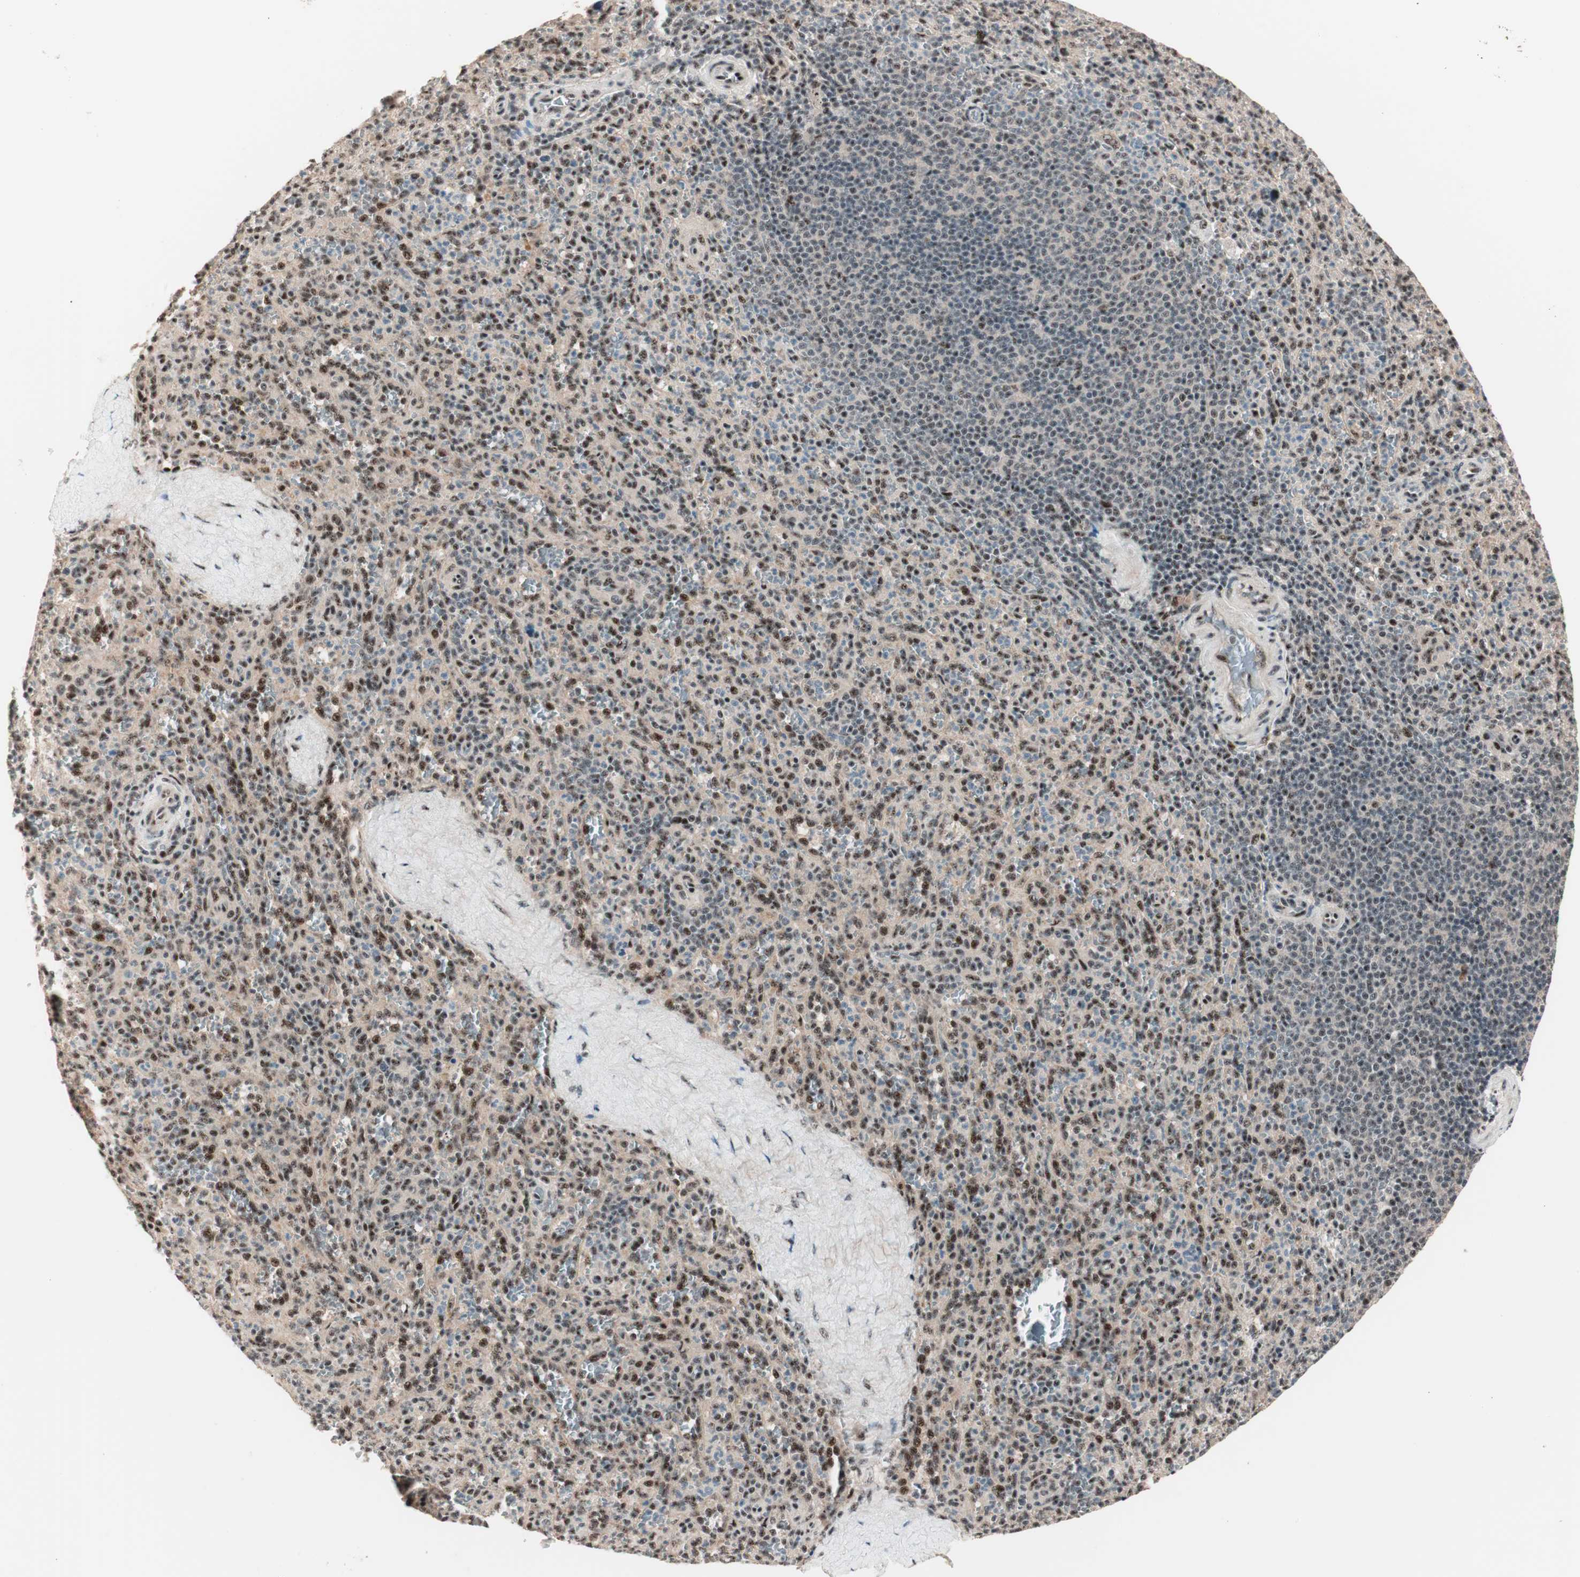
{"staining": {"intensity": "strong", "quantity": "25%-75%", "location": "nuclear"}, "tissue": "spleen", "cell_type": "Cells in red pulp", "image_type": "normal", "snomed": [{"axis": "morphology", "description": "Normal tissue, NOS"}, {"axis": "topography", "description": "Spleen"}], "caption": "The micrograph demonstrates a brown stain indicating the presence of a protein in the nuclear of cells in red pulp in spleen.", "gene": "NR5A2", "patient": {"sex": "male", "age": 36}}